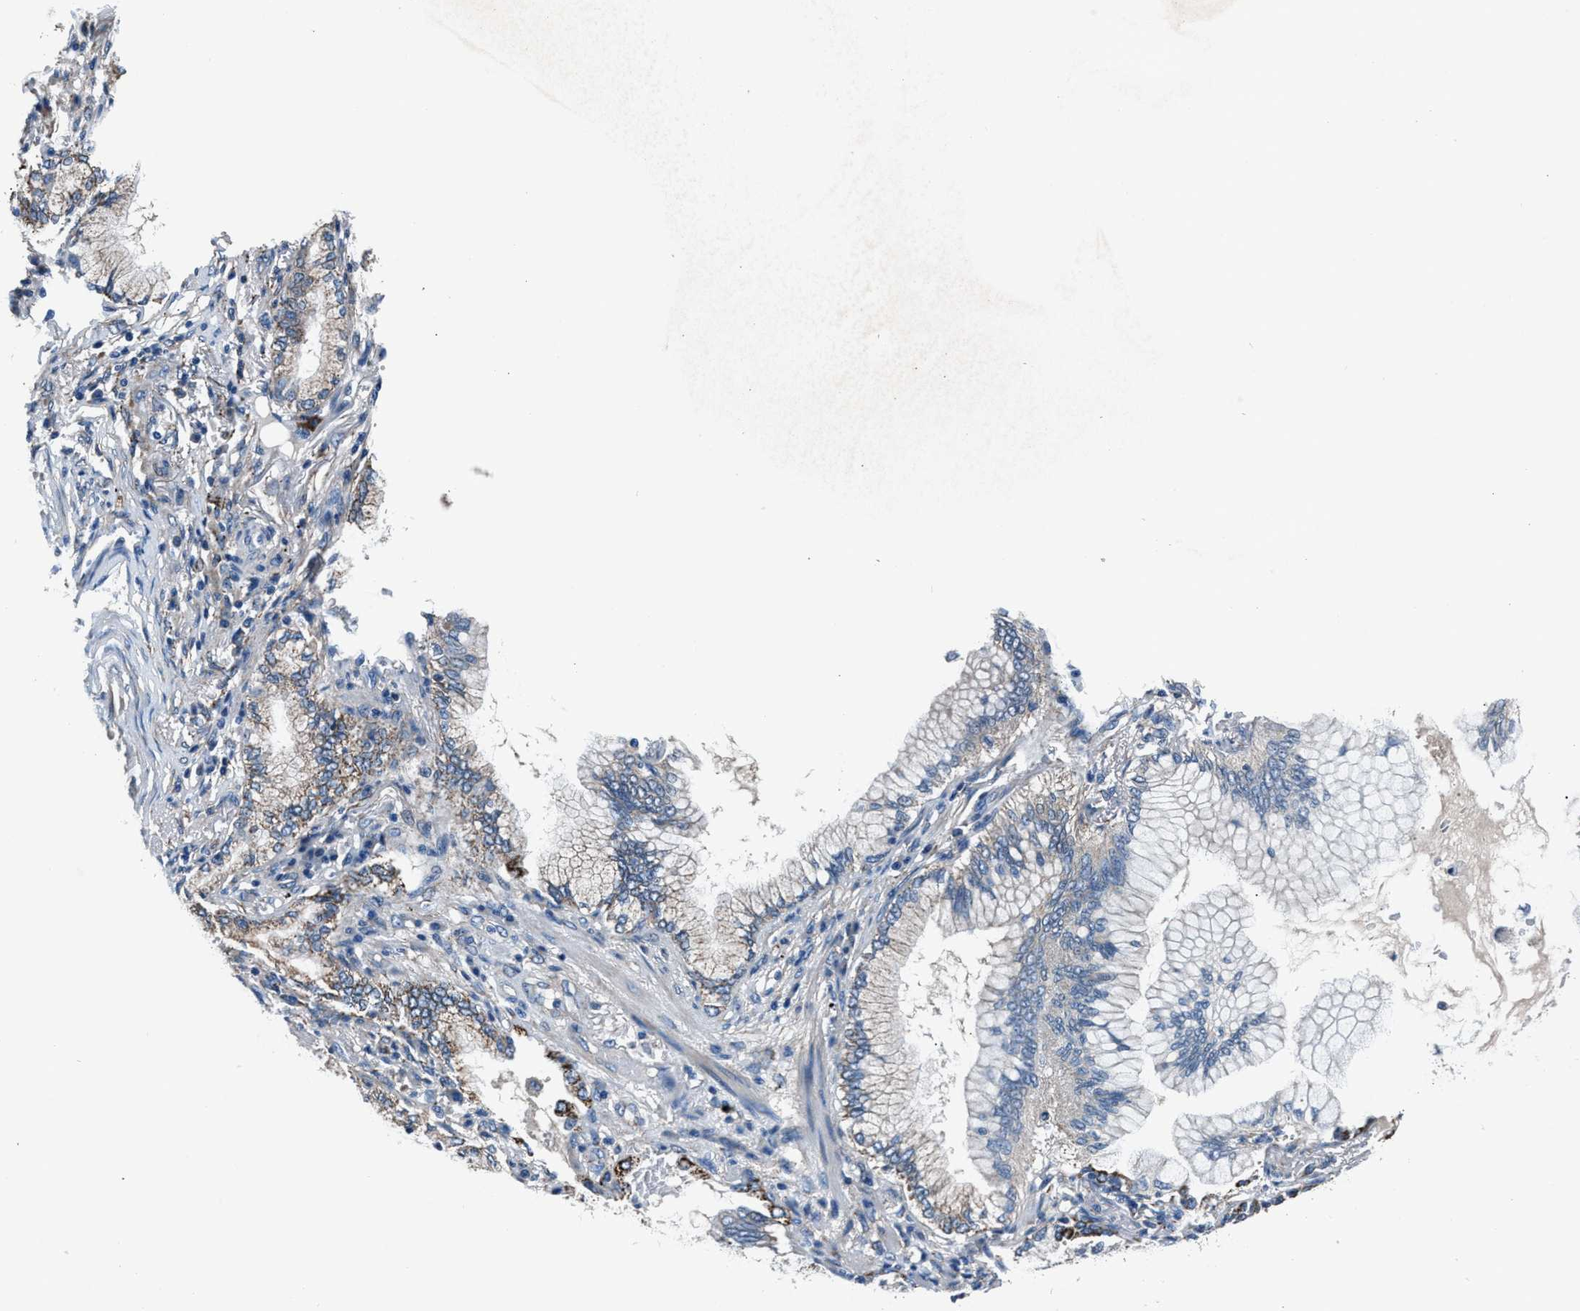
{"staining": {"intensity": "weak", "quantity": "<25%", "location": "cytoplasmic/membranous"}, "tissue": "lung cancer", "cell_type": "Tumor cells", "image_type": "cancer", "snomed": [{"axis": "morphology", "description": "Adenocarcinoma, NOS"}, {"axis": "topography", "description": "Lung"}], "caption": "IHC photomicrograph of human lung adenocarcinoma stained for a protein (brown), which shows no staining in tumor cells.", "gene": "PRTFDC1", "patient": {"sex": "female", "age": 70}}